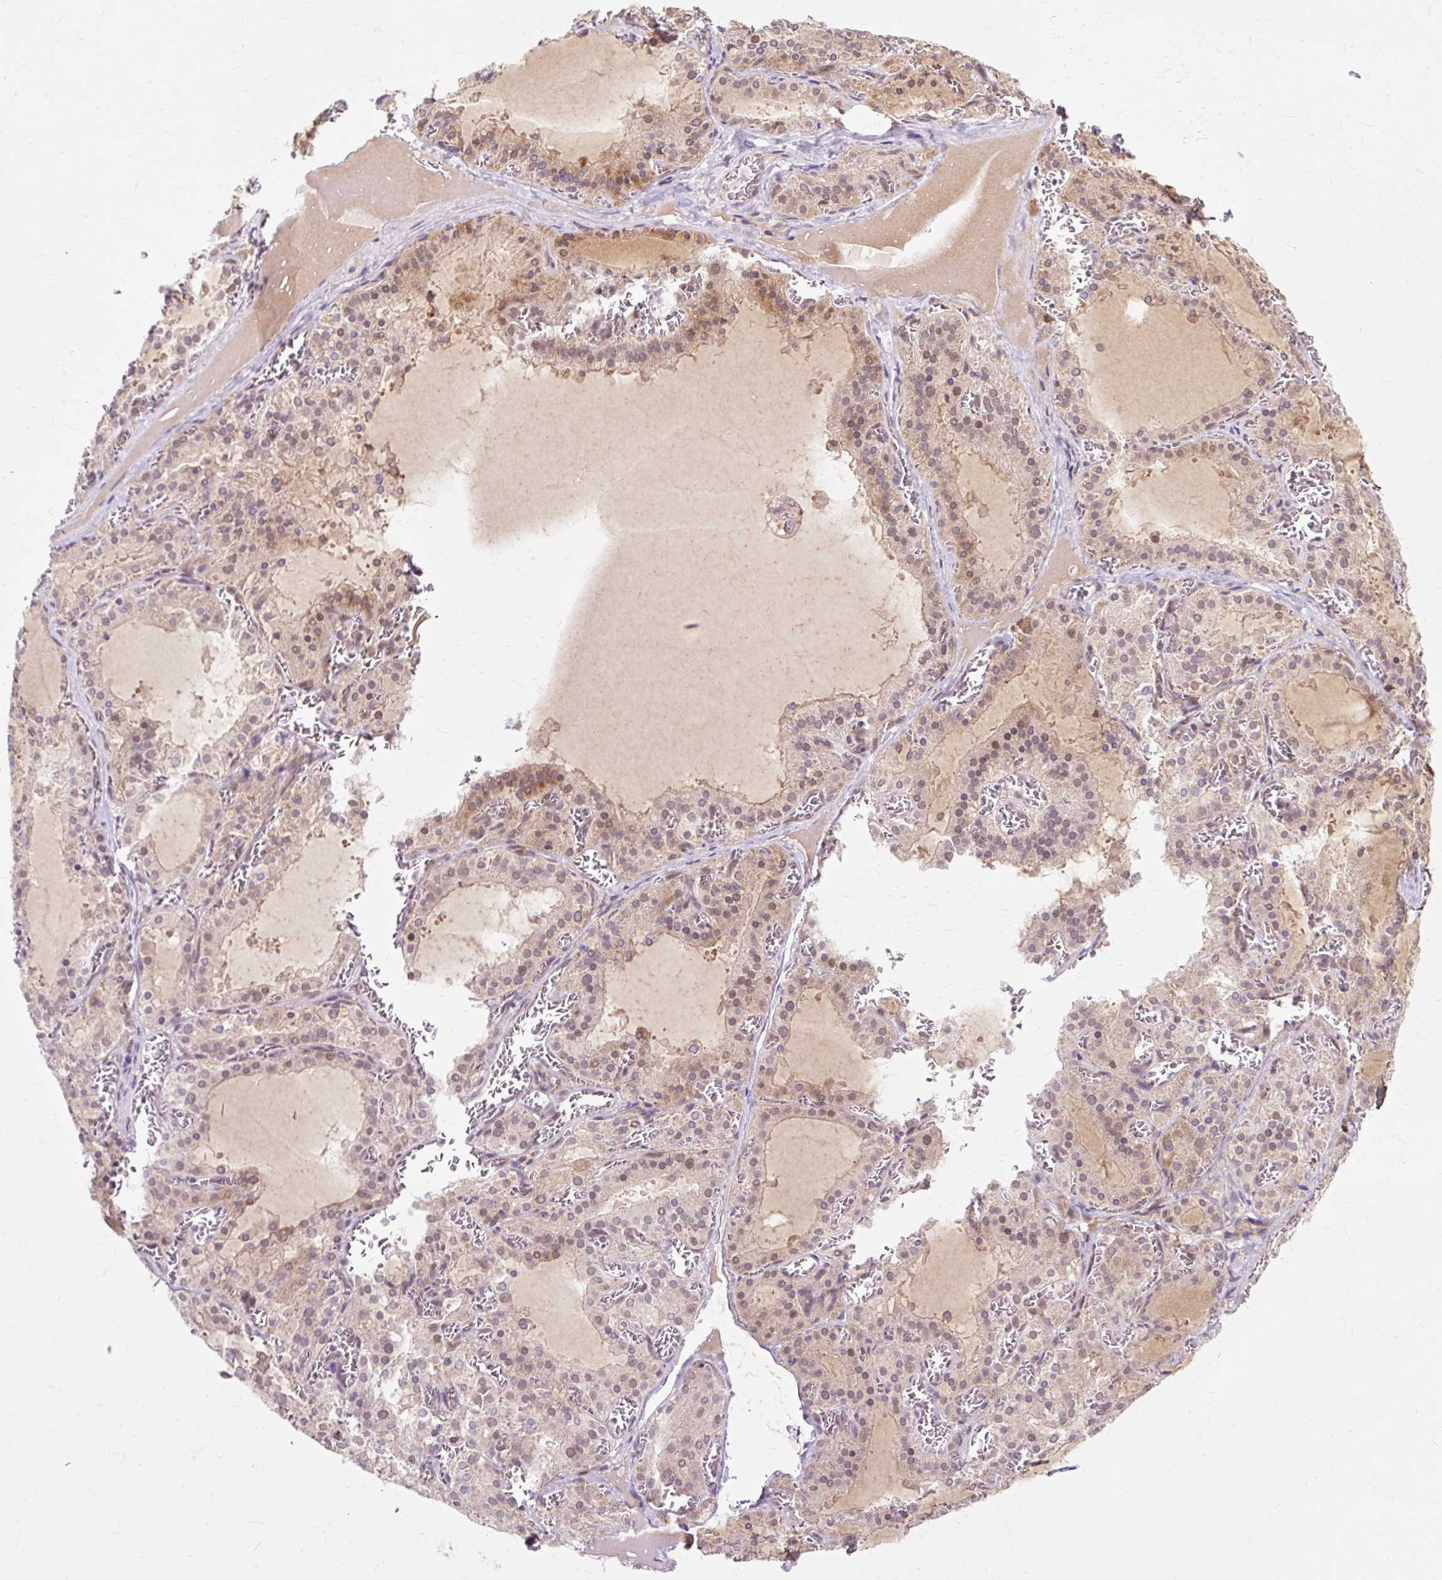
{"staining": {"intensity": "weak", "quantity": "25%-75%", "location": "cytoplasmic/membranous,nuclear"}, "tissue": "thyroid gland", "cell_type": "Glandular cells", "image_type": "normal", "snomed": [{"axis": "morphology", "description": "Normal tissue, NOS"}, {"axis": "topography", "description": "Thyroid gland"}], "caption": "Immunohistochemistry (IHC) photomicrograph of normal thyroid gland stained for a protein (brown), which displays low levels of weak cytoplasmic/membranous,nuclear expression in approximately 25%-75% of glandular cells.", "gene": "GEMIN2", "patient": {"sex": "female", "age": 30}}